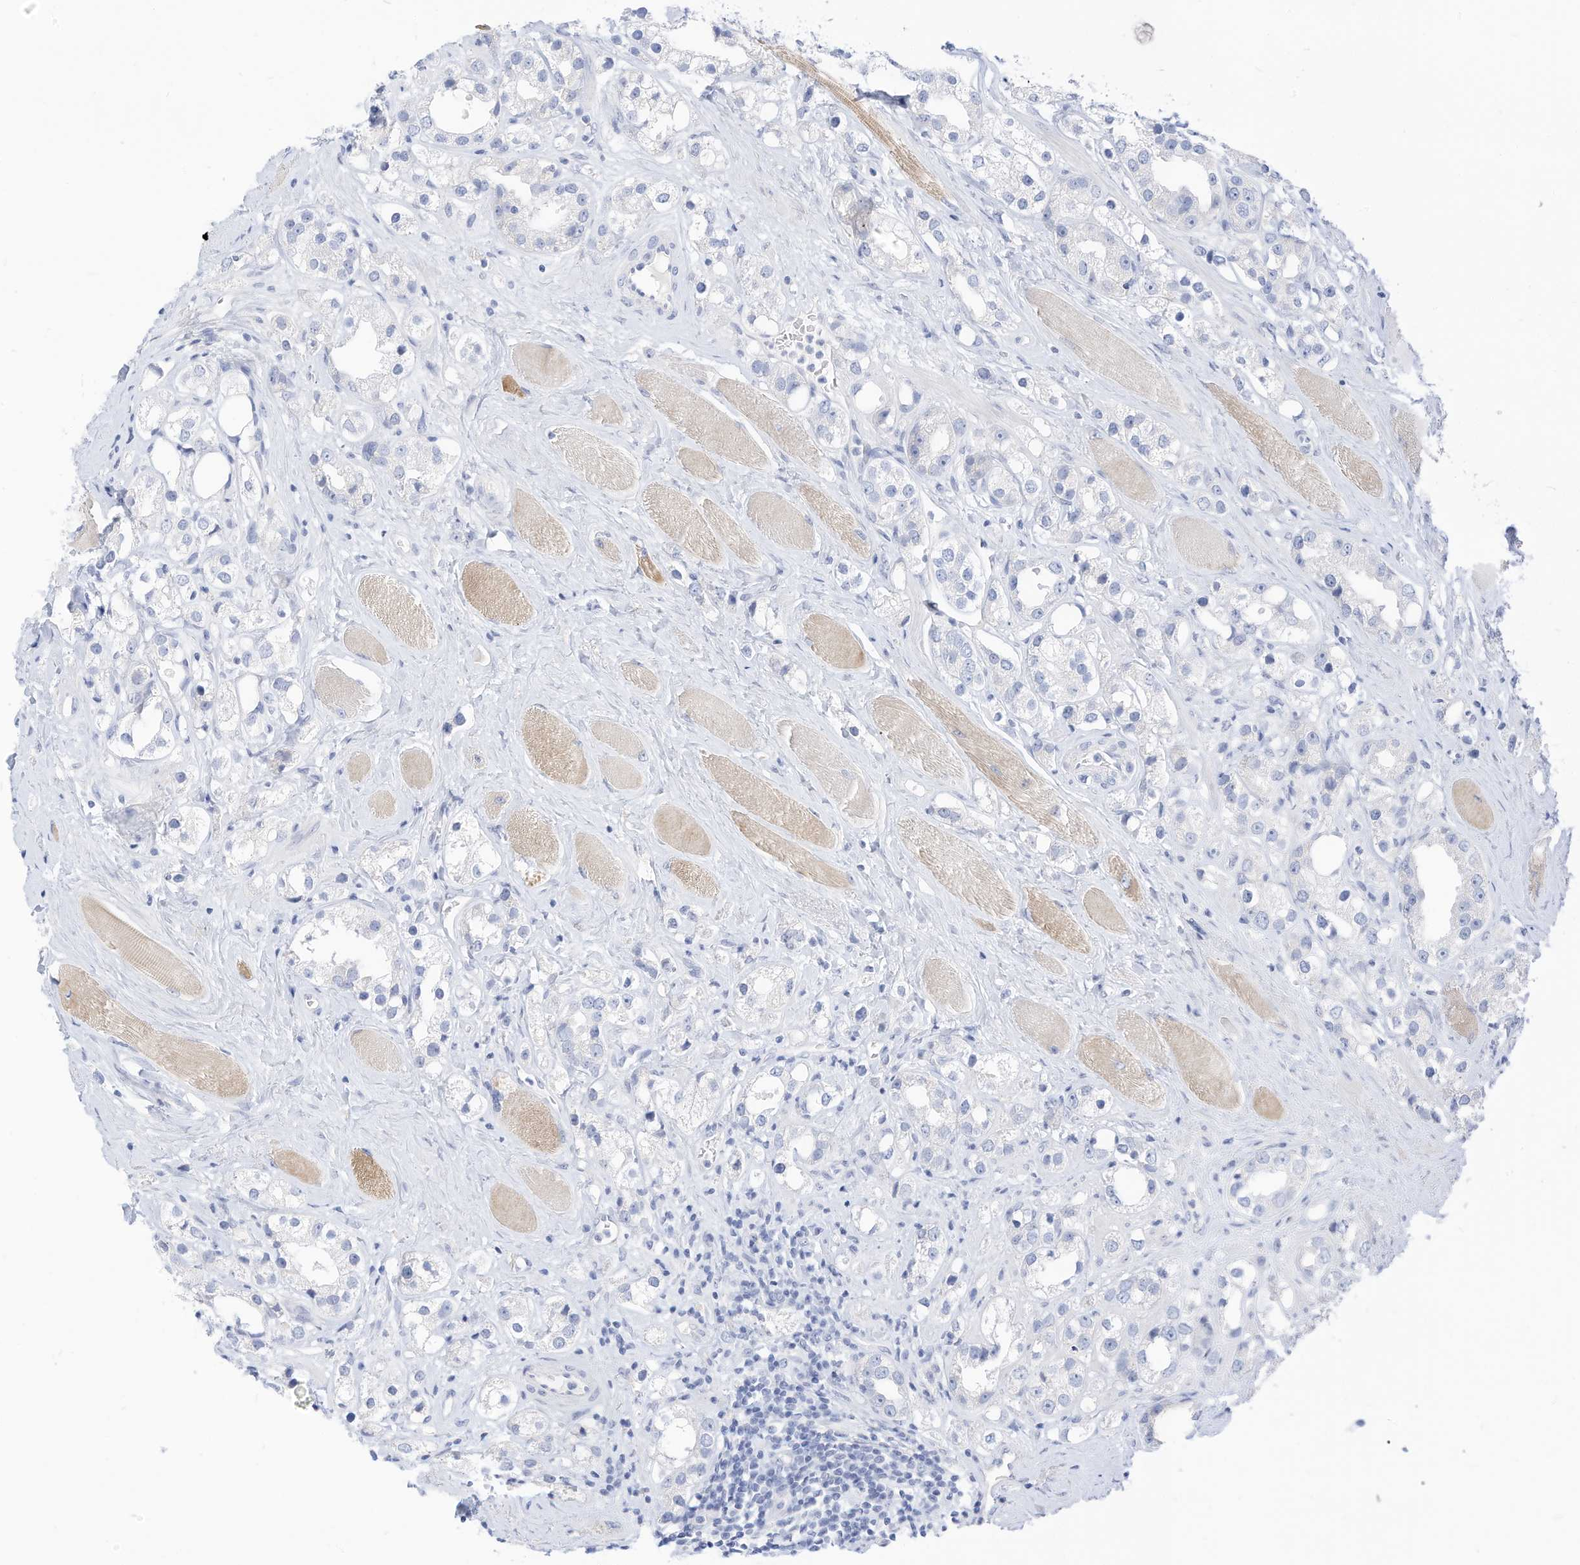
{"staining": {"intensity": "negative", "quantity": "none", "location": "none"}, "tissue": "prostate cancer", "cell_type": "Tumor cells", "image_type": "cancer", "snomed": [{"axis": "morphology", "description": "Adenocarcinoma, NOS"}, {"axis": "topography", "description": "Prostate"}], "caption": "This is an immunohistochemistry (IHC) micrograph of human adenocarcinoma (prostate). There is no staining in tumor cells.", "gene": "SPOCD1", "patient": {"sex": "male", "age": 79}}